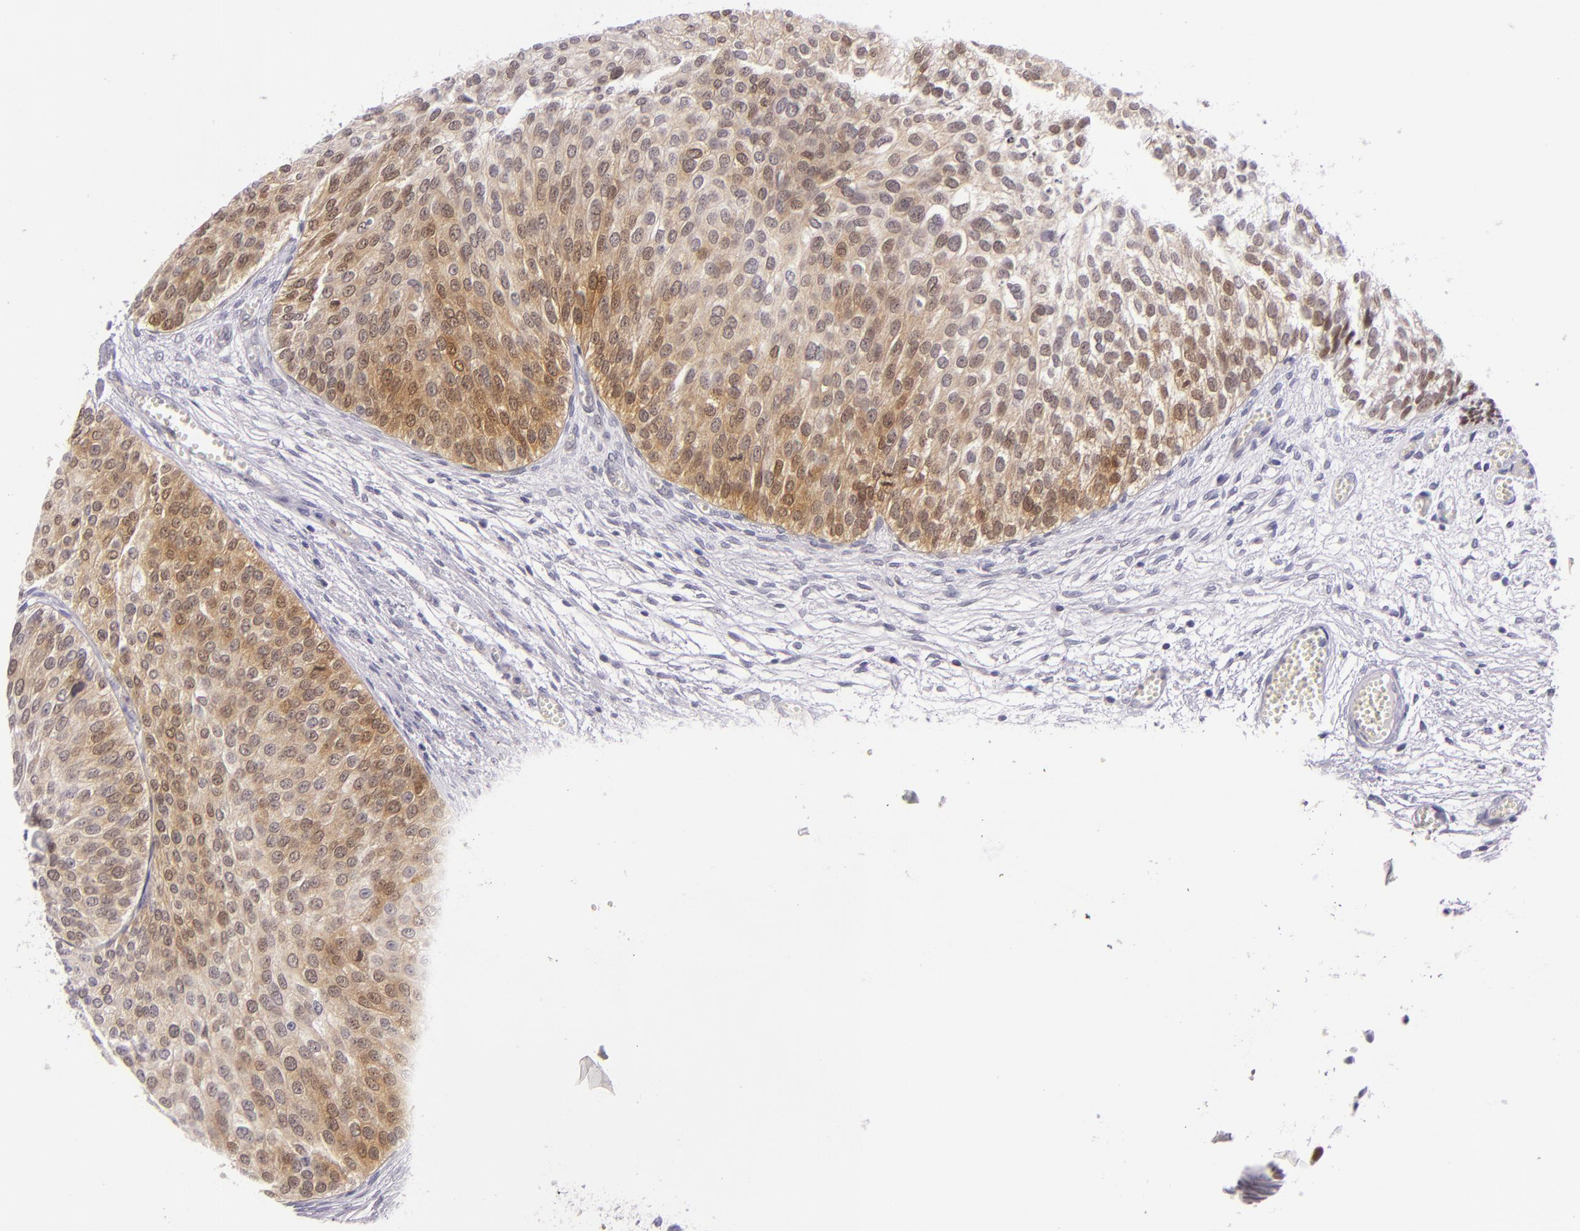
{"staining": {"intensity": "moderate", "quantity": "25%-75%", "location": "cytoplasmic/membranous,nuclear"}, "tissue": "urothelial cancer", "cell_type": "Tumor cells", "image_type": "cancer", "snomed": [{"axis": "morphology", "description": "Urothelial carcinoma, Low grade"}, {"axis": "topography", "description": "Urinary bladder"}], "caption": "Immunohistochemical staining of human urothelial cancer demonstrates moderate cytoplasmic/membranous and nuclear protein staining in approximately 25%-75% of tumor cells.", "gene": "CSE1L", "patient": {"sex": "male", "age": 84}}